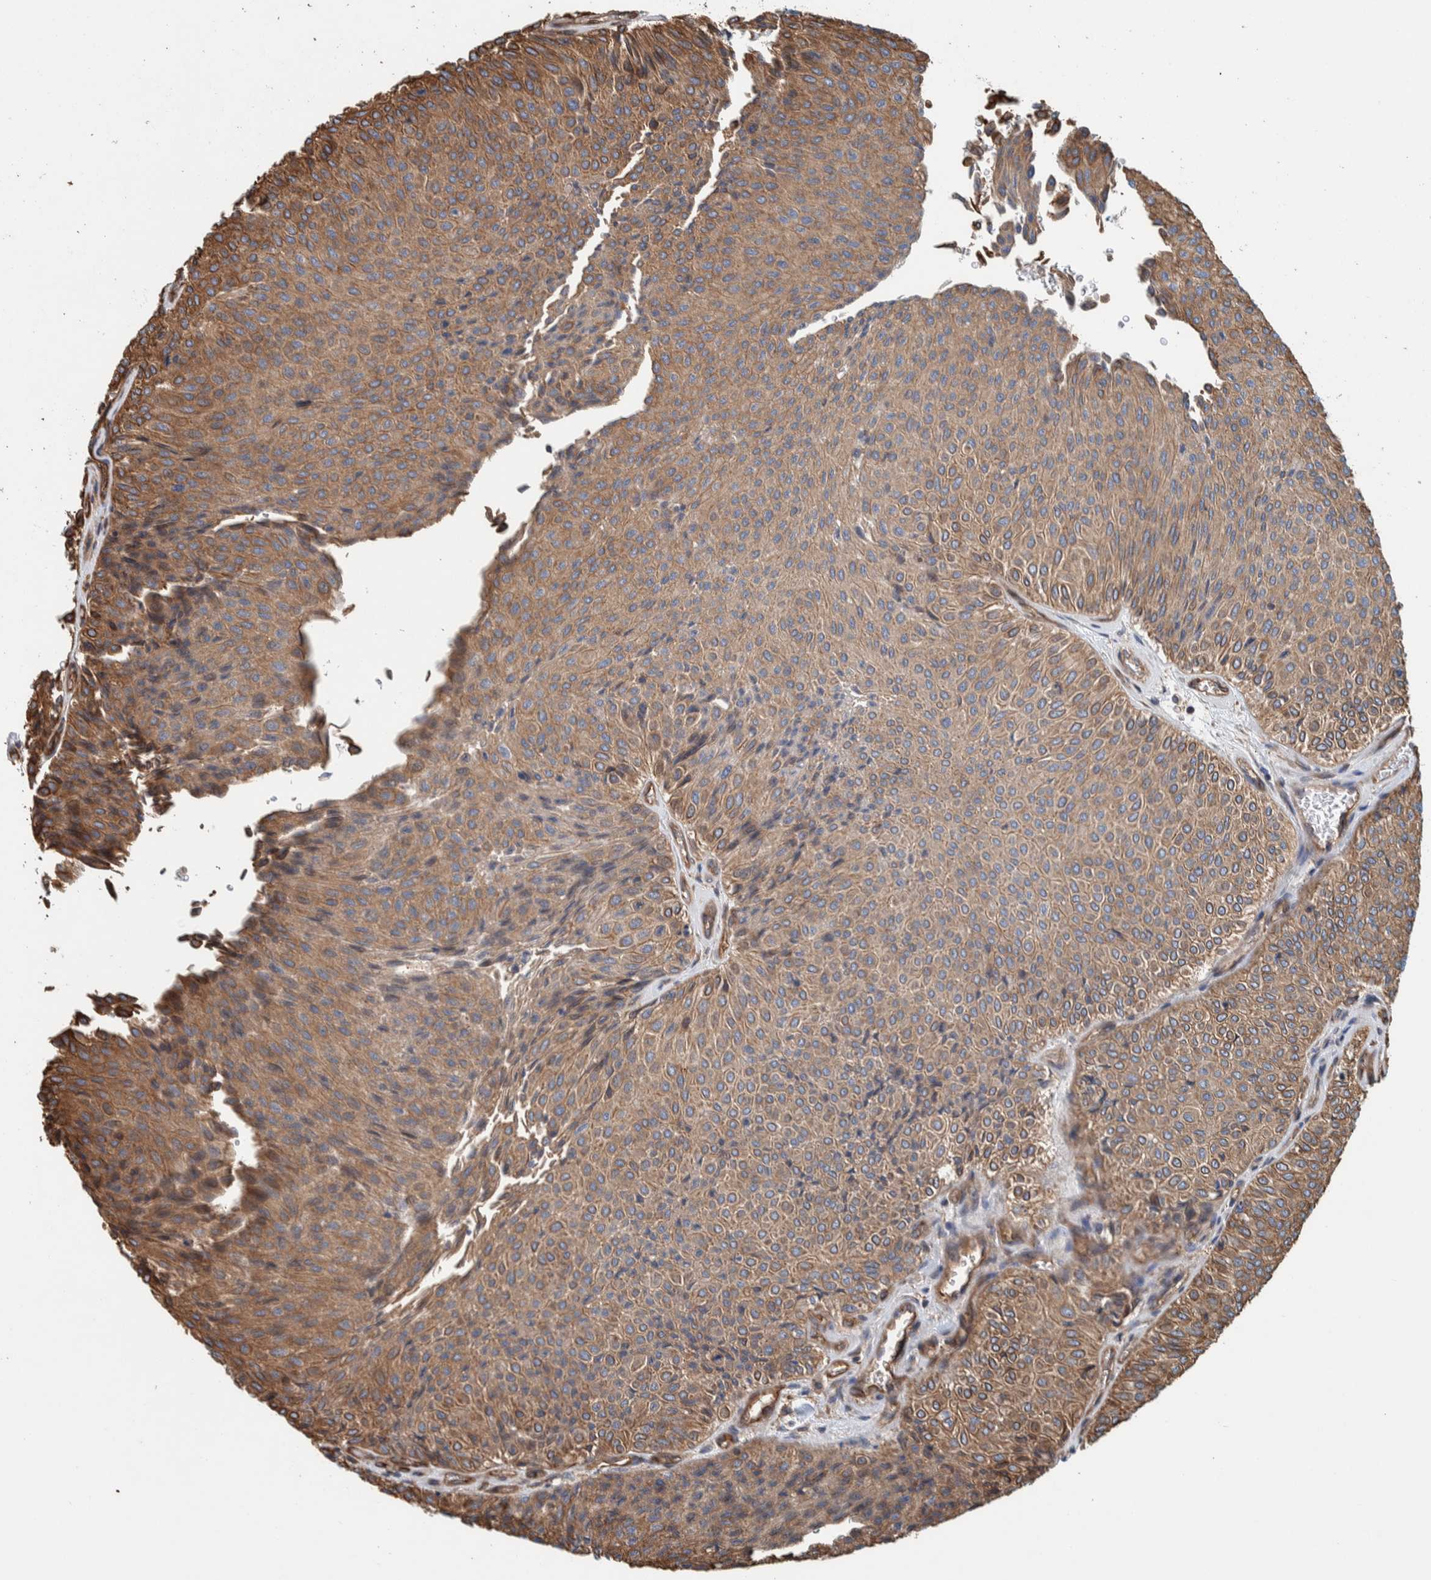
{"staining": {"intensity": "moderate", "quantity": ">75%", "location": "cytoplasmic/membranous"}, "tissue": "urothelial cancer", "cell_type": "Tumor cells", "image_type": "cancer", "snomed": [{"axis": "morphology", "description": "Urothelial carcinoma, Low grade"}, {"axis": "topography", "description": "Urinary bladder"}], "caption": "This micrograph exhibits IHC staining of human urothelial cancer, with medium moderate cytoplasmic/membranous expression in approximately >75% of tumor cells.", "gene": "PKD1L1", "patient": {"sex": "male", "age": 78}}